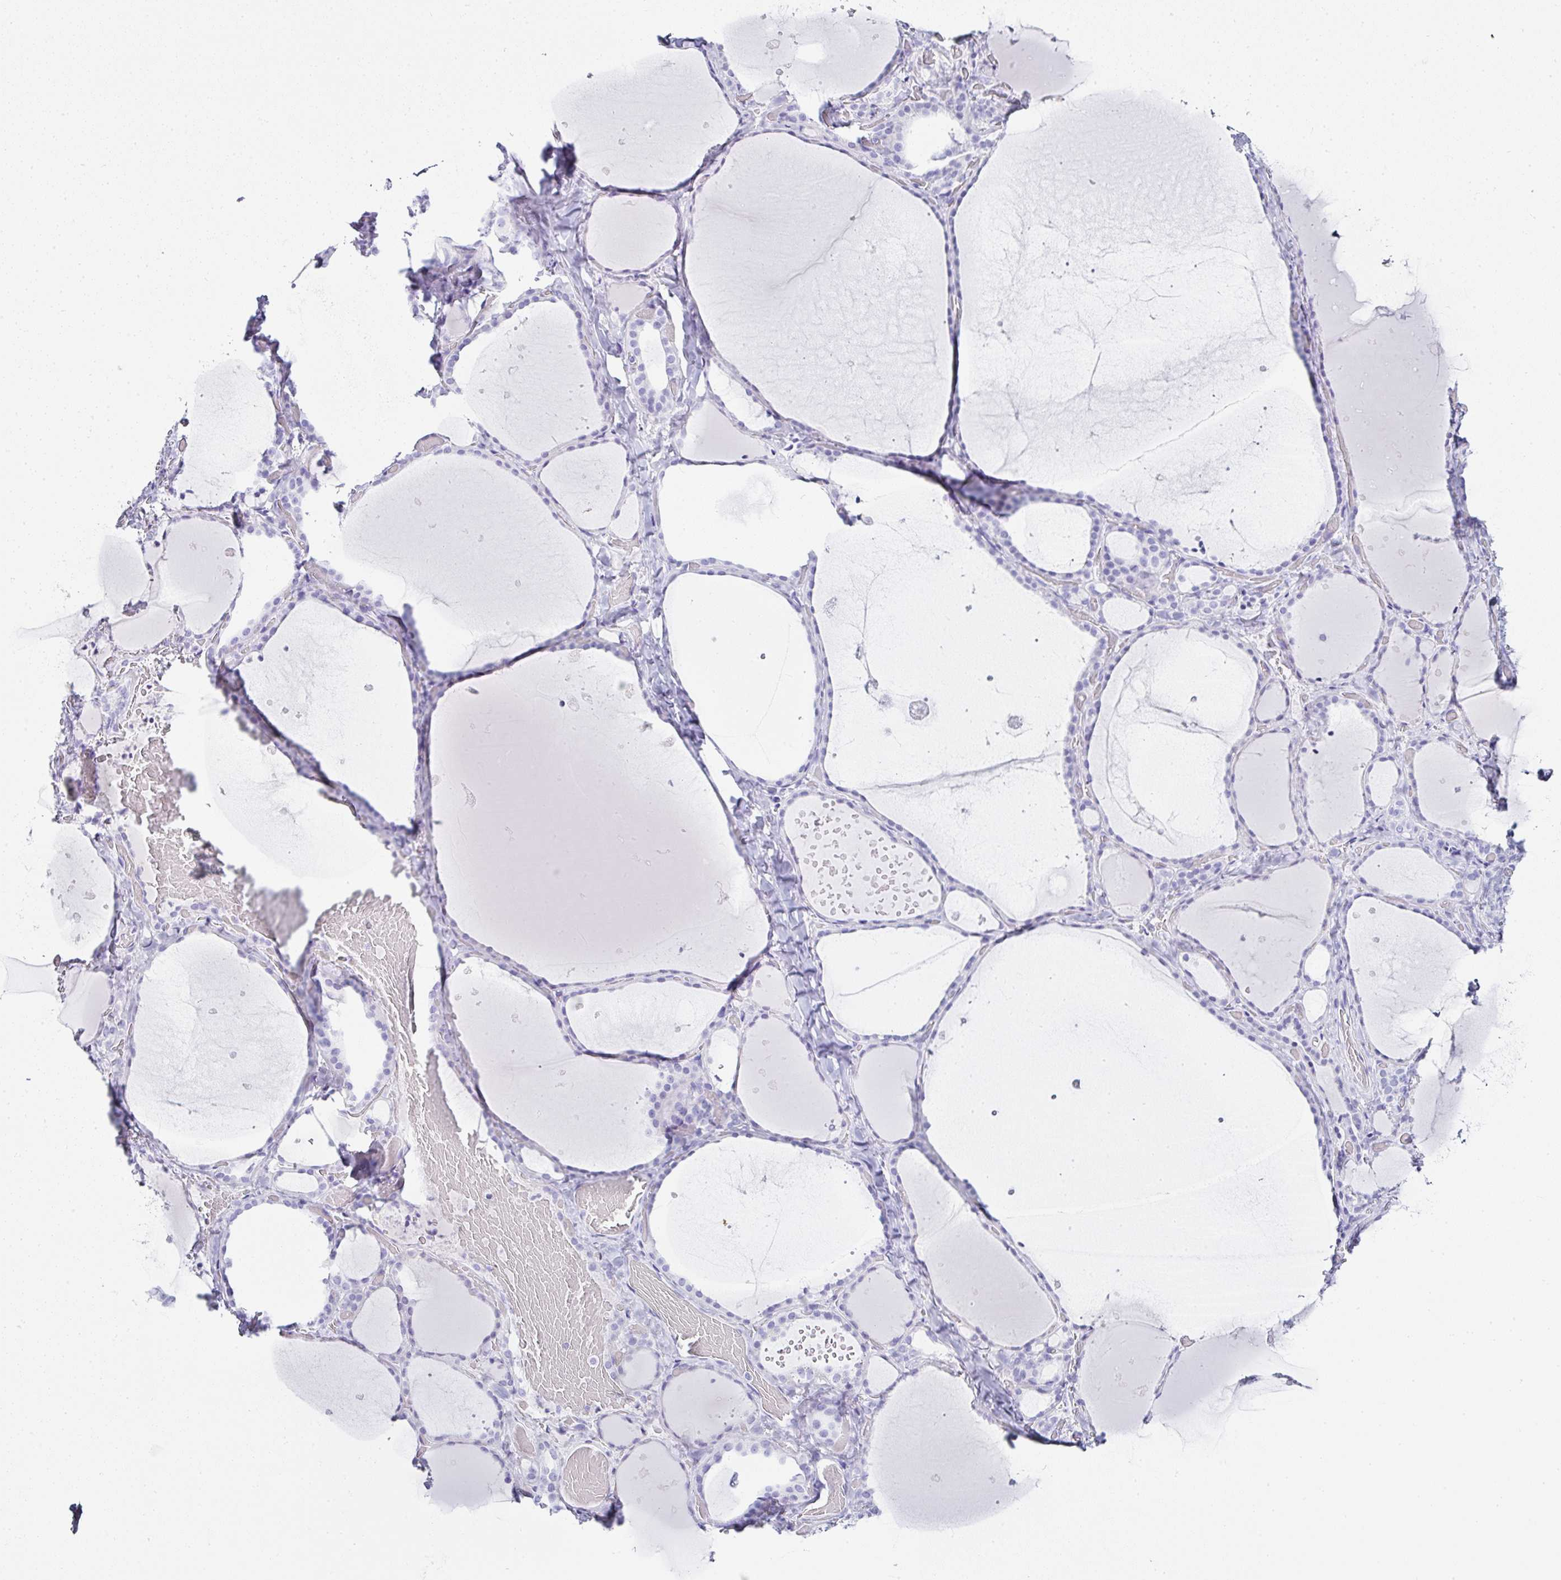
{"staining": {"intensity": "negative", "quantity": "none", "location": "none"}, "tissue": "thyroid gland", "cell_type": "Glandular cells", "image_type": "normal", "snomed": [{"axis": "morphology", "description": "Normal tissue, NOS"}, {"axis": "topography", "description": "Thyroid gland"}], "caption": "The immunohistochemistry (IHC) histopathology image has no significant staining in glandular cells of thyroid gland. (Brightfield microscopy of DAB immunohistochemistry (IHC) at high magnification).", "gene": "SERPINB3", "patient": {"sex": "female", "age": 36}}